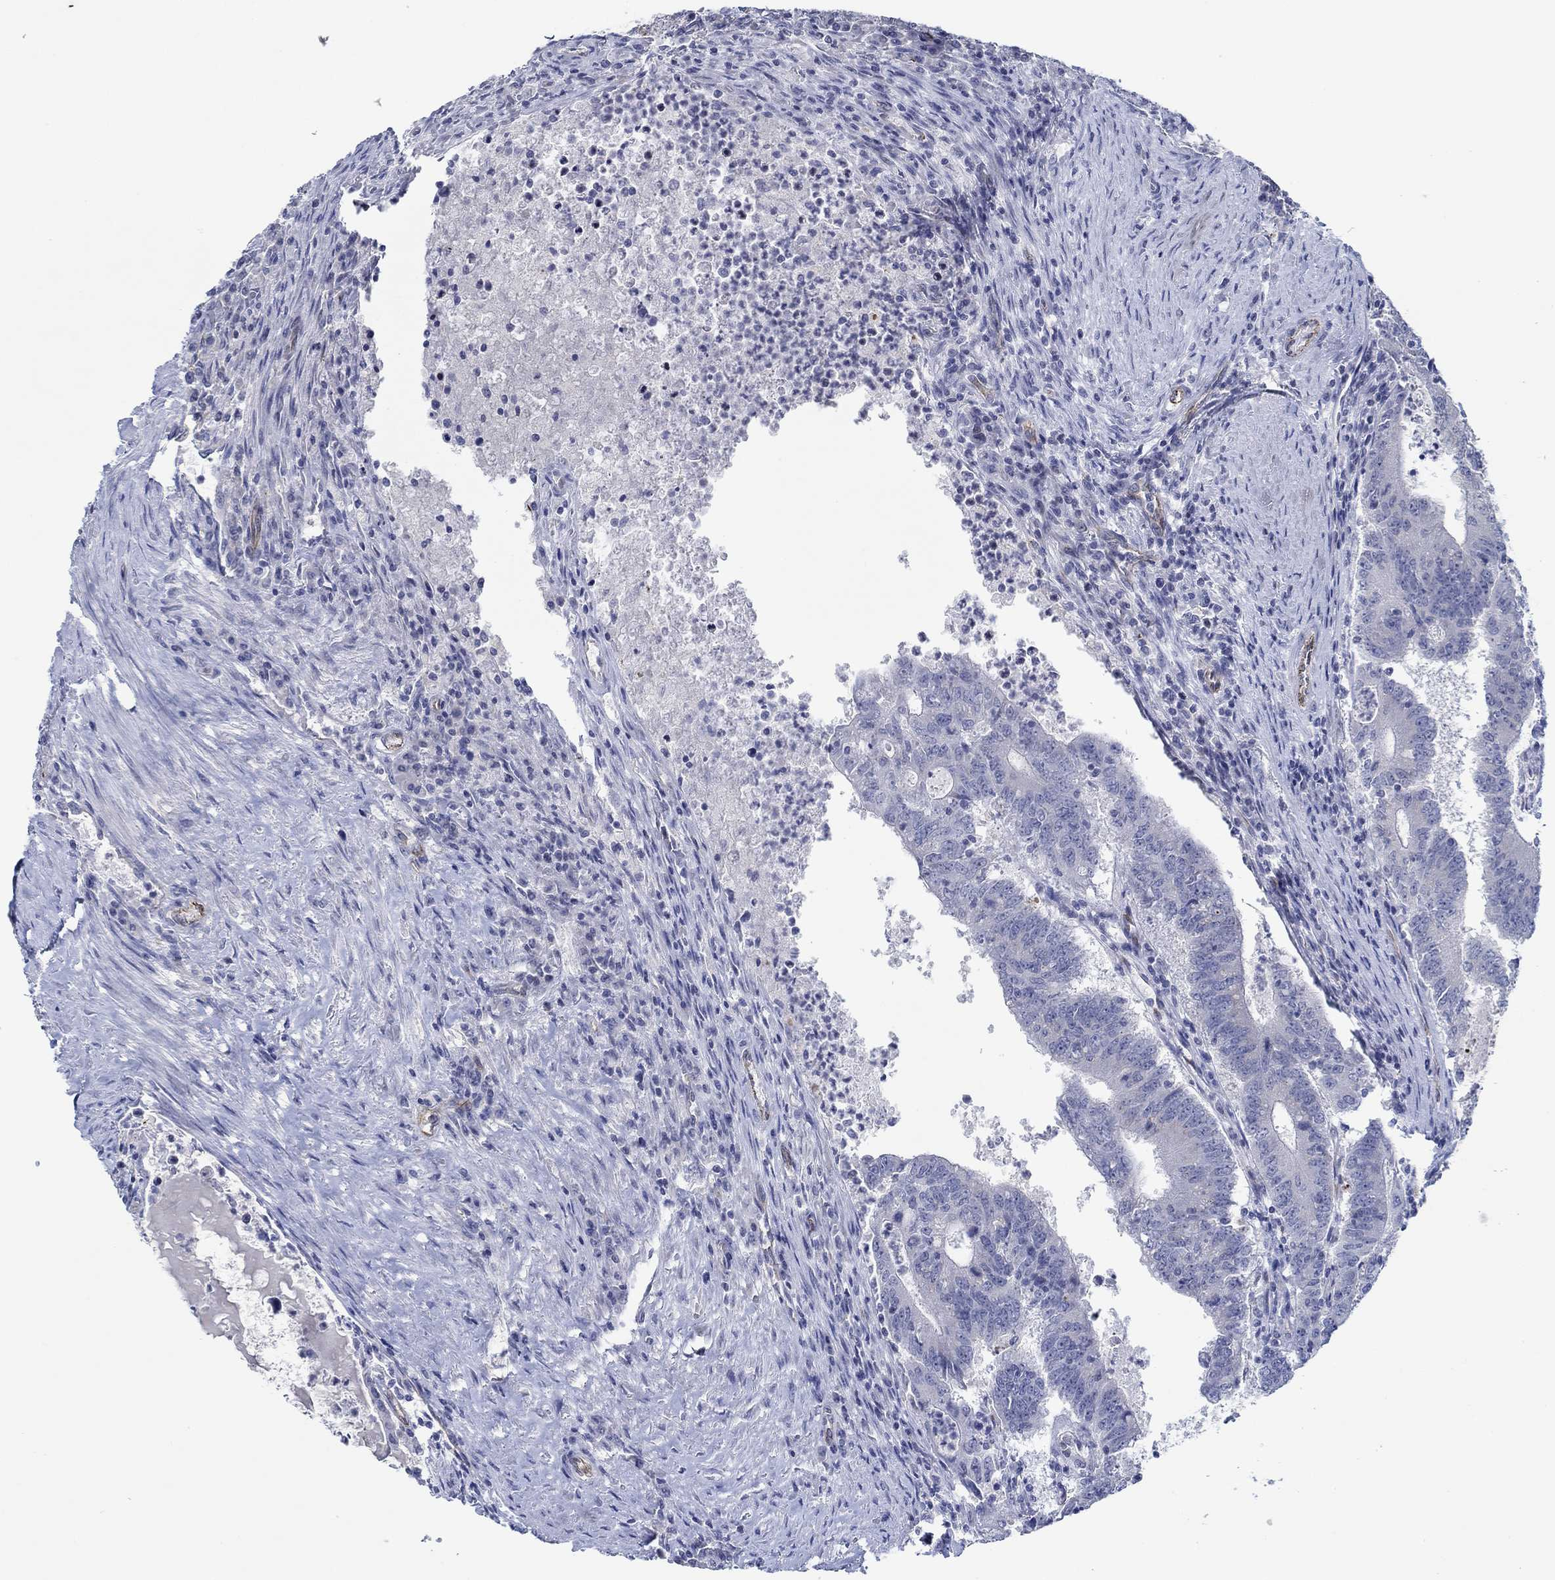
{"staining": {"intensity": "negative", "quantity": "none", "location": "none"}, "tissue": "colorectal cancer", "cell_type": "Tumor cells", "image_type": "cancer", "snomed": [{"axis": "morphology", "description": "Adenocarcinoma, NOS"}, {"axis": "topography", "description": "Colon"}], "caption": "Immunohistochemical staining of colorectal cancer (adenocarcinoma) shows no significant staining in tumor cells.", "gene": "GJA5", "patient": {"sex": "female", "age": 70}}